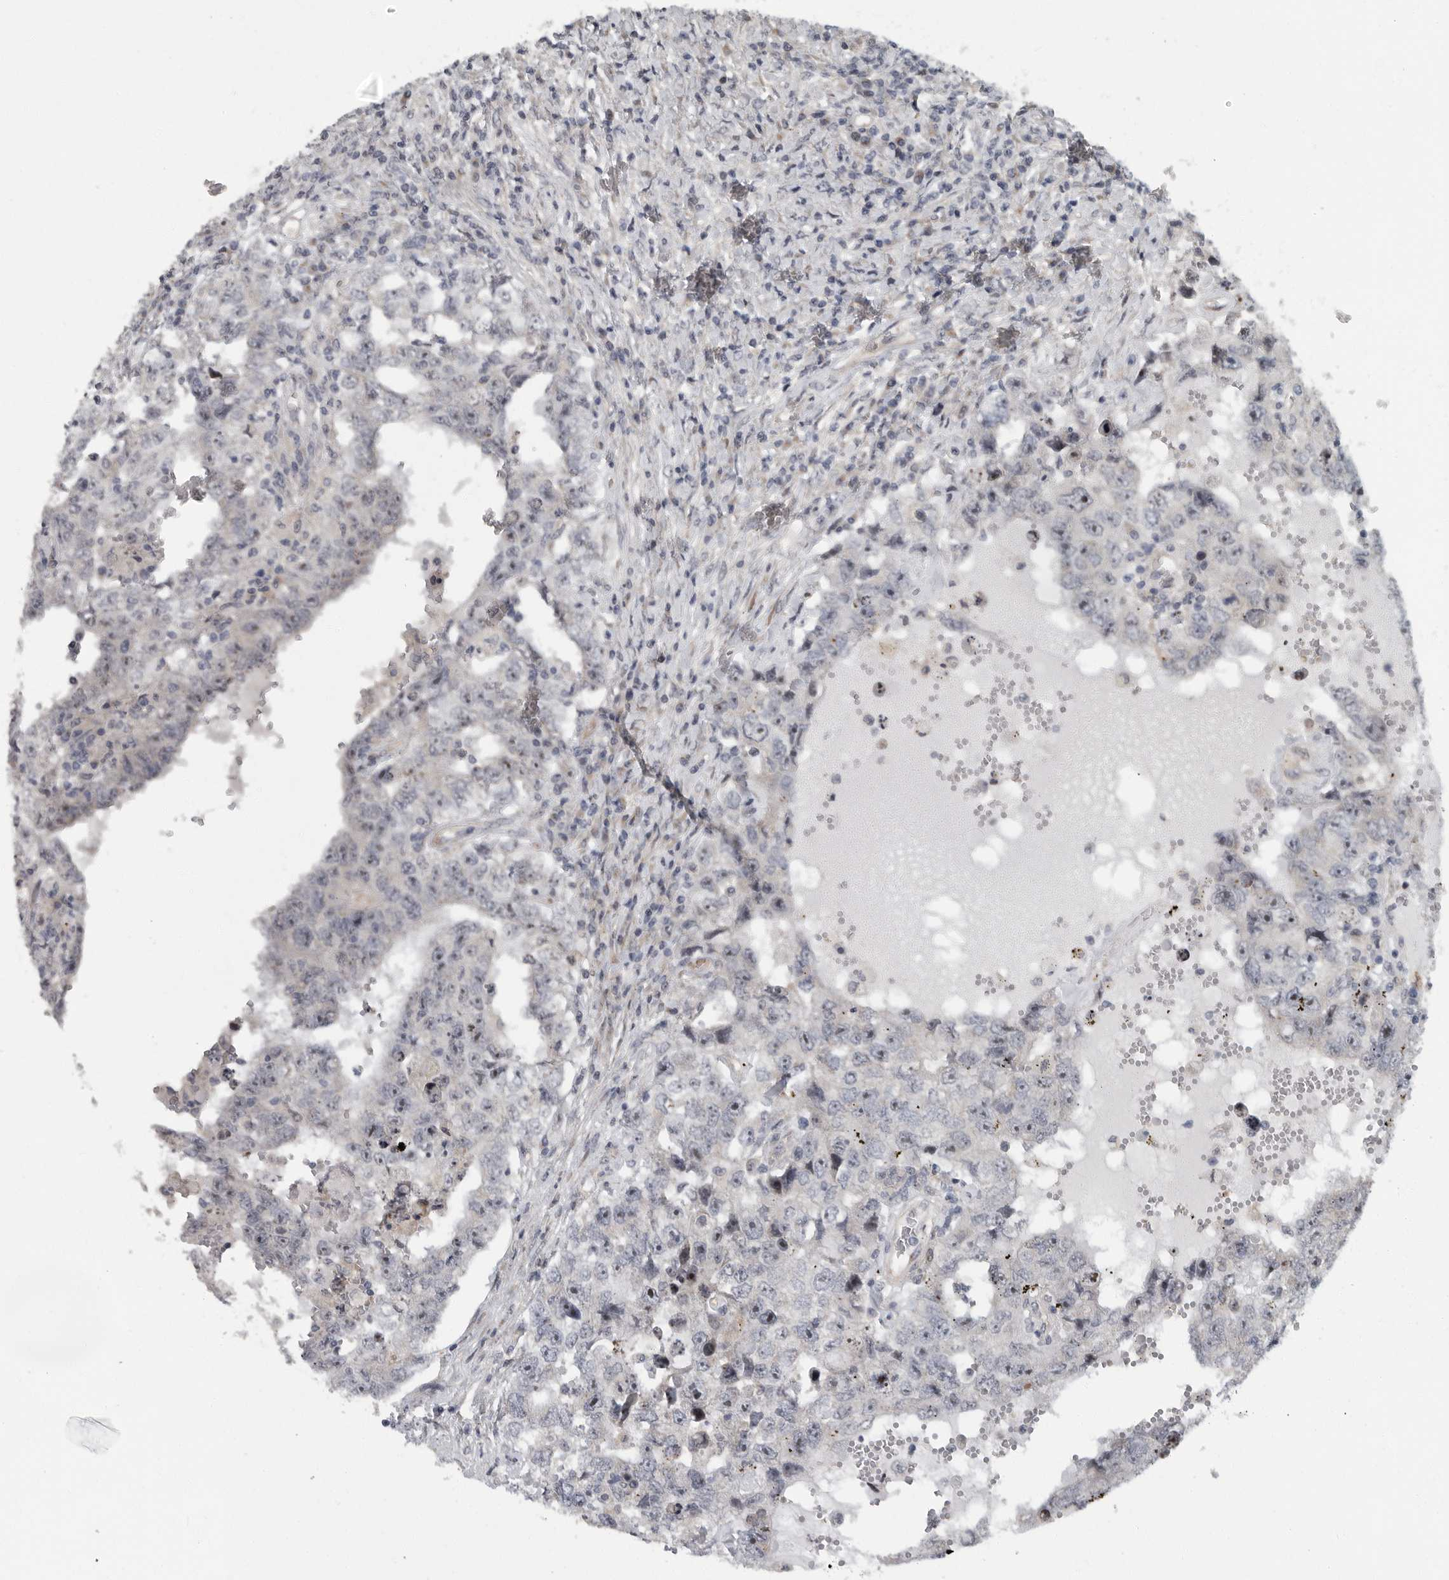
{"staining": {"intensity": "negative", "quantity": "none", "location": "none"}, "tissue": "testis cancer", "cell_type": "Tumor cells", "image_type": "cancer", "snomed": [{"axis": "morphology", "description": "Carcinoma, Embryonal, NOS"}, {"axis": "topography", "description": "Testis"}], "caption": "High magnification brightfield microscopy of embryonal carcinoma (testis) stained with DAB (brown) and counterstained with hematoxylin (blue): tumor cells show no significant staining.", "gene": "PDCD11", "patient": {"sex": "male", "age": 26}}